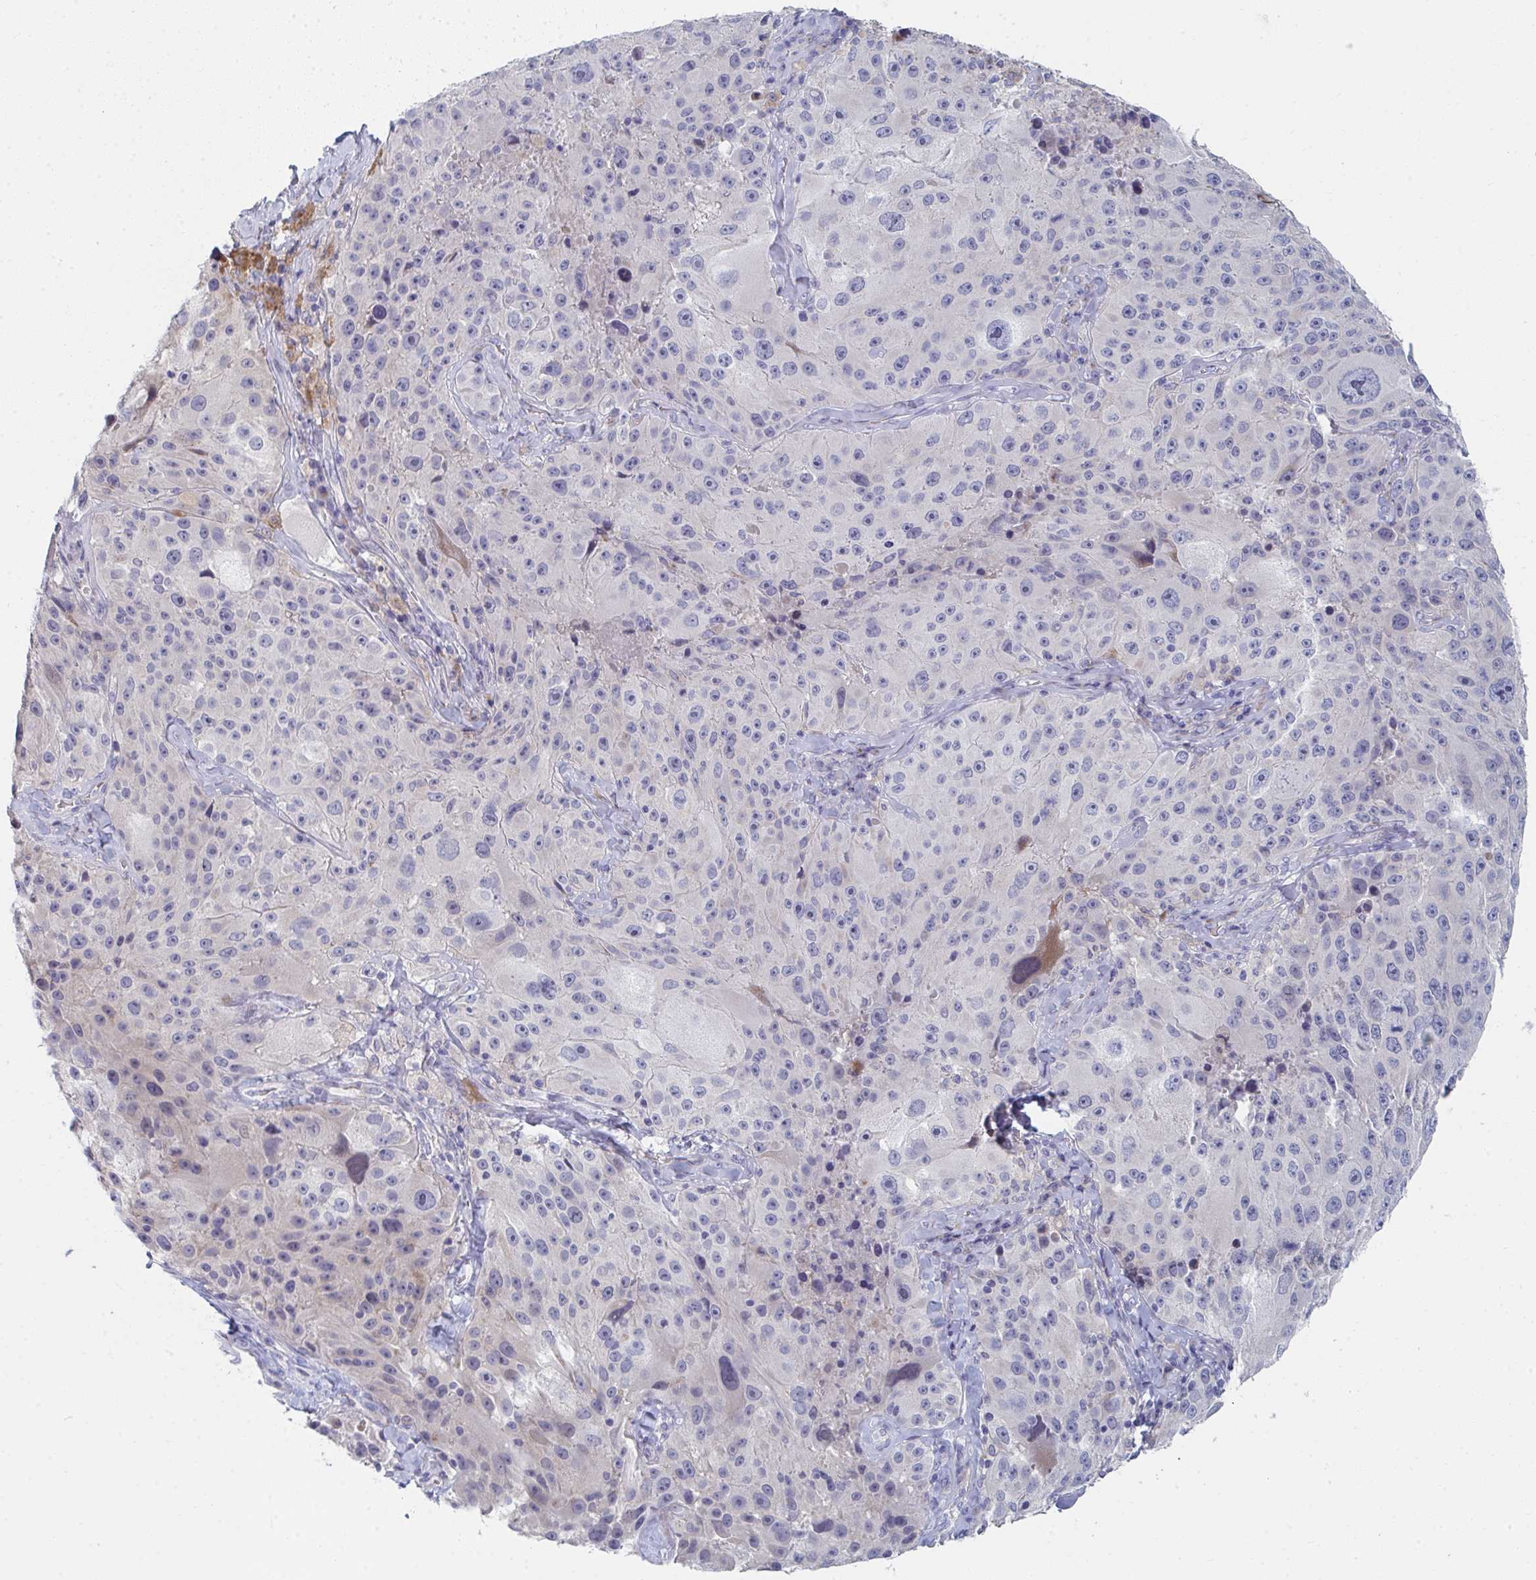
{"staining": {"intensity": "negative", "quantity": "none", "location": "none"}, "tissue": "melanoma", "cell_type": "Tumor cells", "image_type": "cancer", "snomed": [{"axis": "morphology", "description": "Malignant melanoma, Metastatic site"}, {"axis": "topography", "description": "Lymph node"}], "caption": "Immunohistochemistry (IHC) of melanoma displays no expression in tumor cells. (Stains: DAB (3,3'-diaminobenzidine) IHC with hematoxylin counter stain, Microscopy: brightfield microscopy at high magnification).", "gene": "PSMG1", "patient": {"sex": "male", "age": 62}}